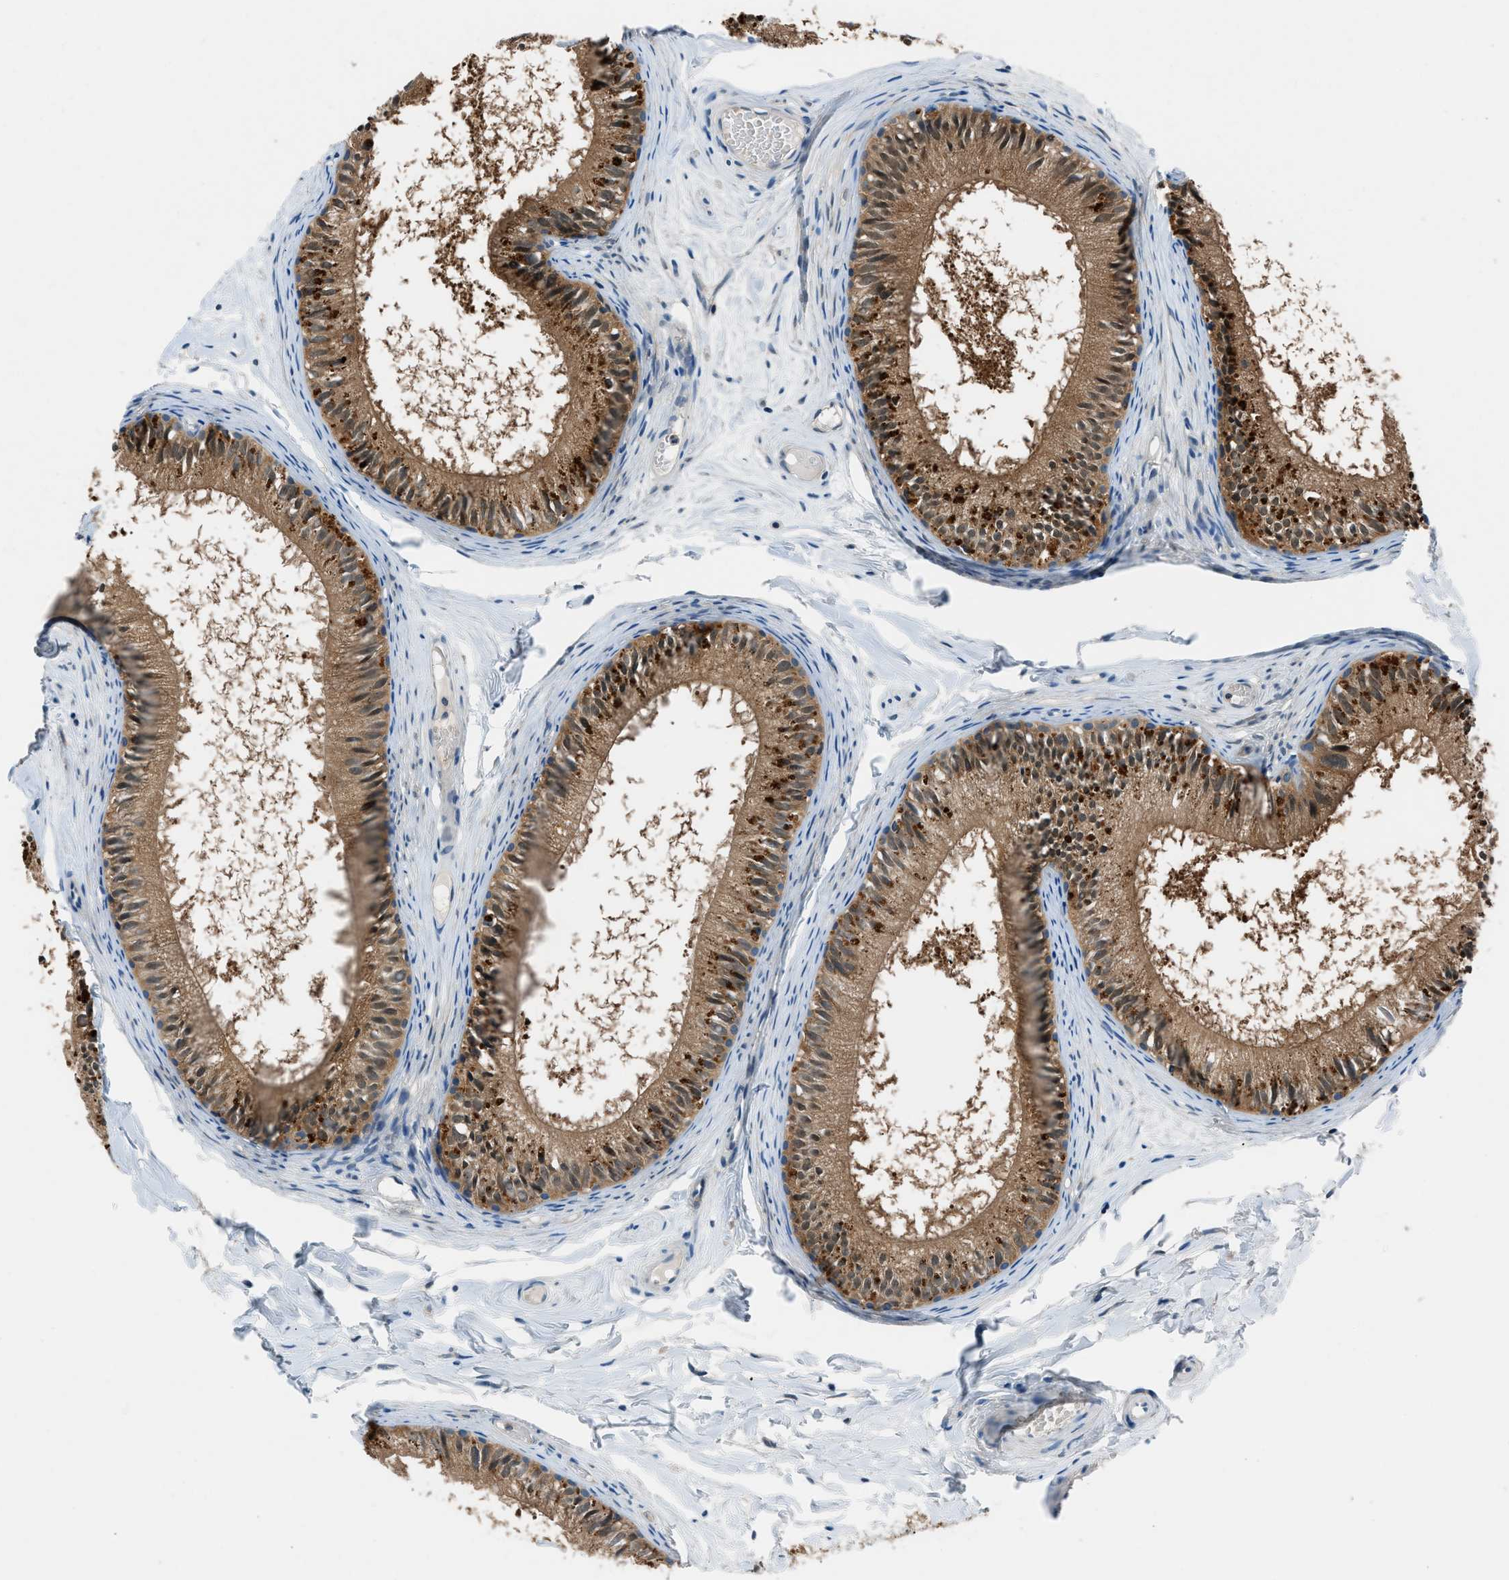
{"staining": {"intensity": "moderate", "quantity": ">75%", "location": "cytoplasmic/membranous"}, "tissue": "epididymis", "cell_type": "Glandular cells", "image_type": "normal", "snomed": [{"axis": "morphology", "description": "Normal tissue, NOS"}, {"axis": "topography", "description": "Epididymis"}], "caption": "Moderate cytoplasmic/membranous positivity is appreciated in about >75% of glandular cells in benign epididymis. (DAB (3,3'-diaminobenzidine) IHC with brightfield microscopy, high magnification).", "gene": "ACP1", "patient": {"sex": "male", "age": 46}}